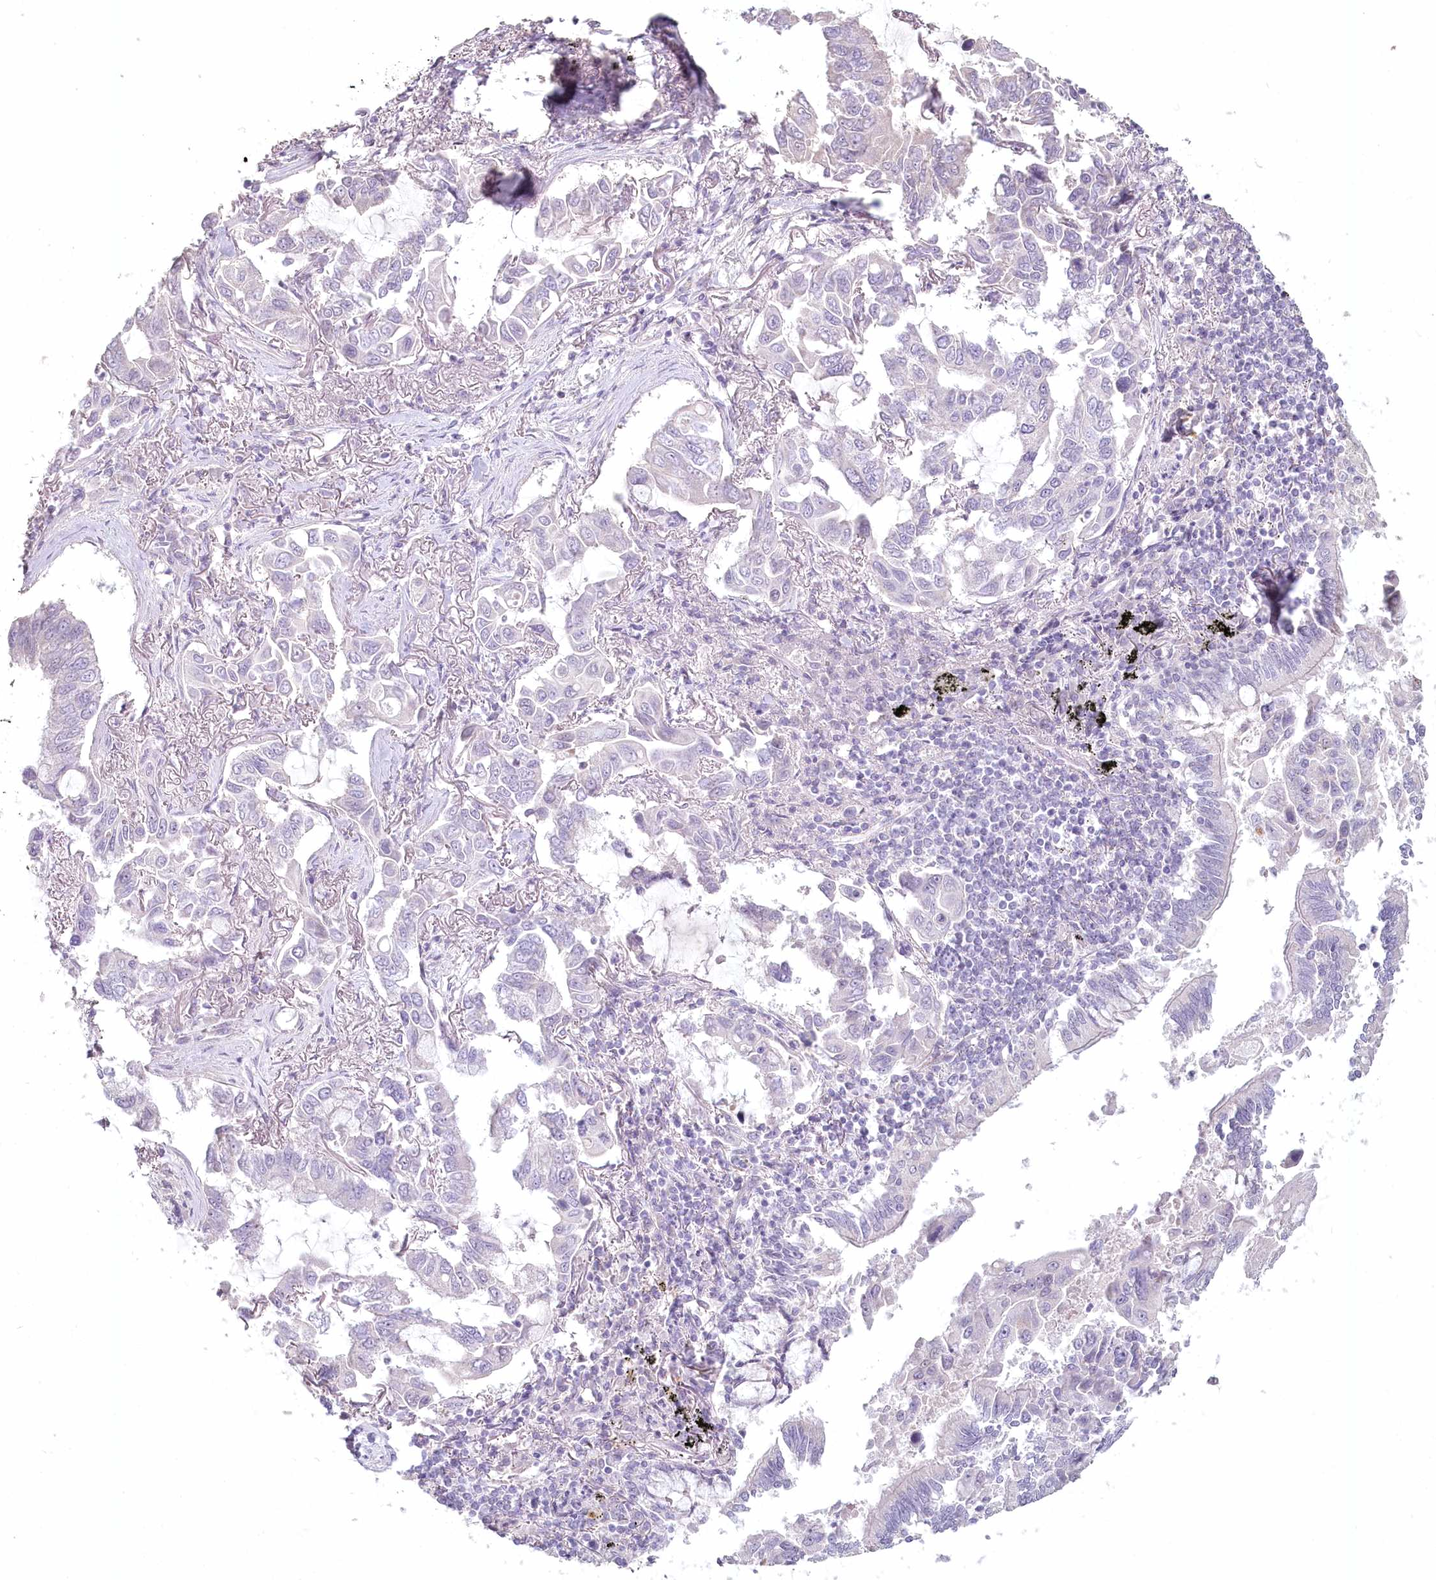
{"staining": {"intensity": "negative", "quantity": "none", "location": "none"}, "tissue": "lung cancer", "cell_type": "Tumor cells", "image_type": "cancer", "snomed": [{"axis": "morphology", "description": "Adenocarcinoma, NOS"}, {"axis": "topography", "description": "Lung"}], "caption": "High magnification brightfield microscopy of lung adenocarcinoma stained with DAB (3,3'-diaminobenzidine) (brown) and counterstained with hematoxylin (blue): tumor cells show no significant expression.", "gene": "USP11", "patient": {"sex": "male", "age": 64}}